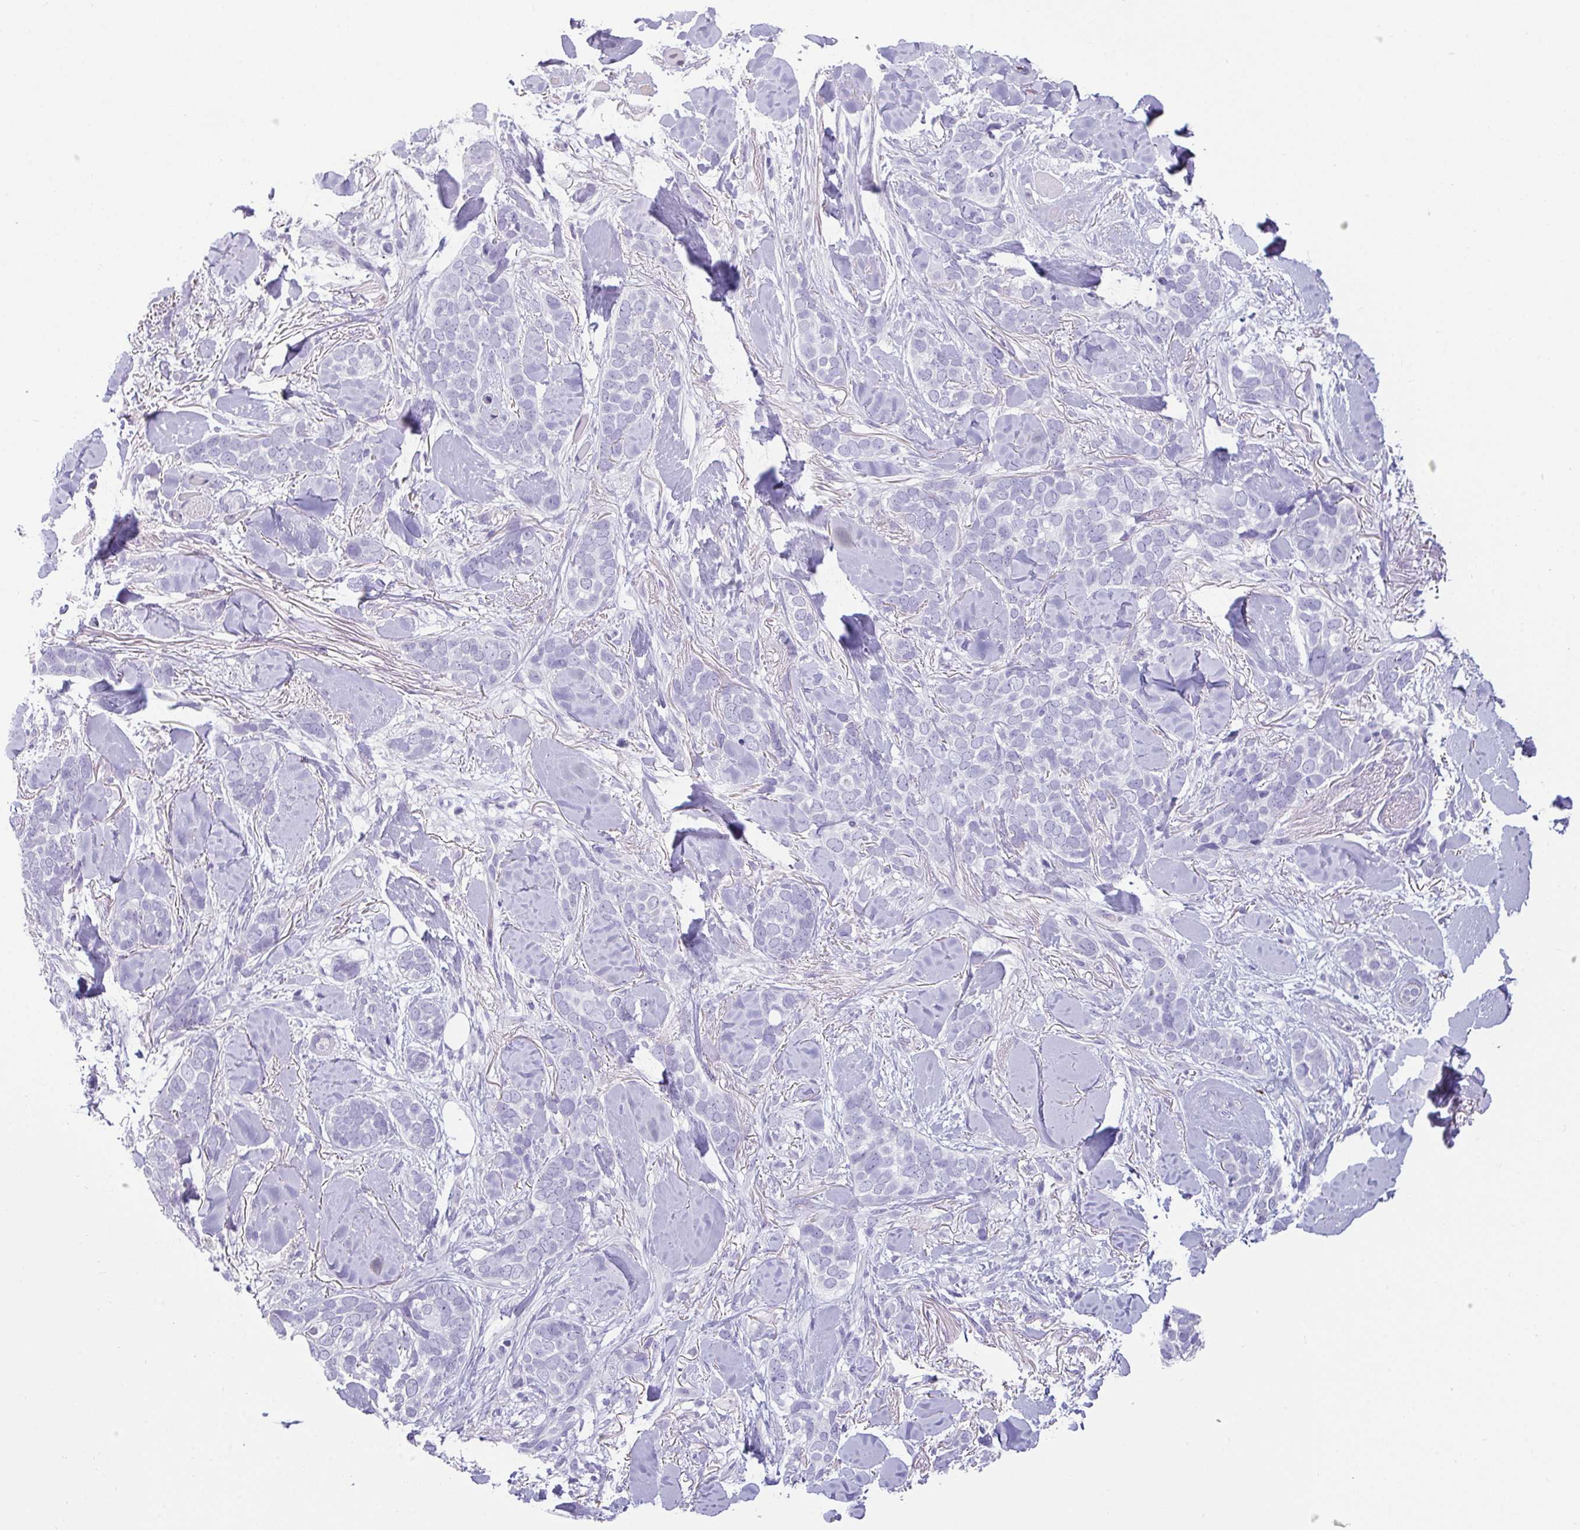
{"staining": {"intensity": "negative", "quantity": "none", "location": "none"}, "tissue": "skin cancer", "cell_type": "Tumor cells", "image_type": "cancer", "snomed": [{"axis": "morphology", "description": "Basal cell carcinoma"}, {"axis": "topography", "description": "Skin"}], "caption": "There is no significant staining in tumor cells of skin cancer.", "gene": "VCY1B", "patient": {"sex": "female", "age": 82}}